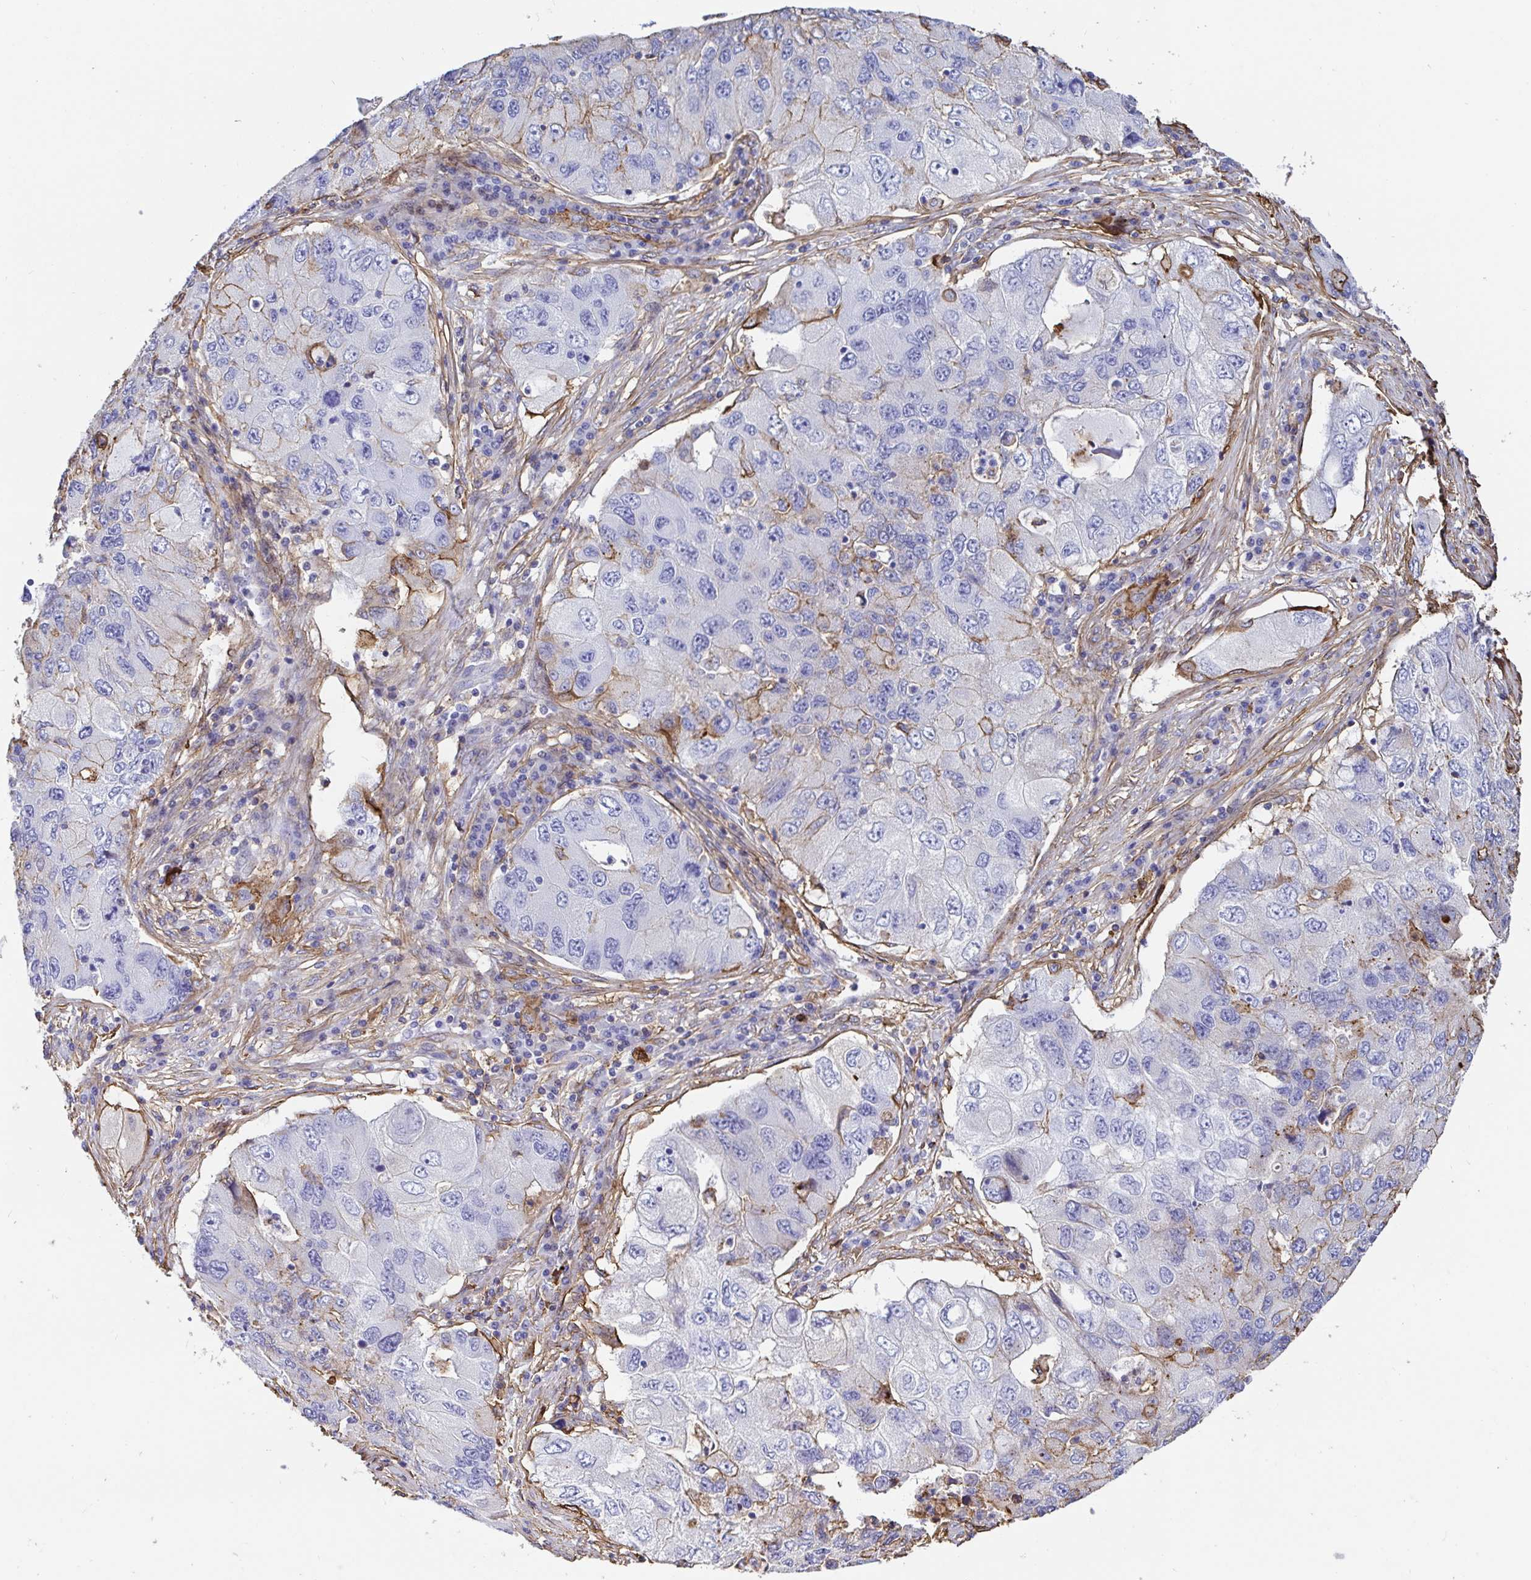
{"staining": {"intensity": "moderate", "quantity": "<25%", "location": "cytoplasmic/membranous"}, "tissue": "lung cancer", "cell_type": "Tumor cells", "image_type": "cancer", "snomed": [{"axis": "morphology", "description": "Adenocarcinoma, NOS"}, {"axis": "morphology", "description": "Adenocarcinoma, metastatic, NOS"}, {"axis": "topography", "description": "Lymph node"}, {"axis": "topography", "description": "Lung"}], "caption": "Immunohistochemical staining of human lung cancer displays moderate cytoplasmic/membranous protein positivity in approximately <25% of tumor cells. (DAB (3,3'-diaminobenzidine) = brown stain, brightfield microscopy at high magnification).", "gene": "ANXA2", "patient": {"sex": "female", "age": 54}}